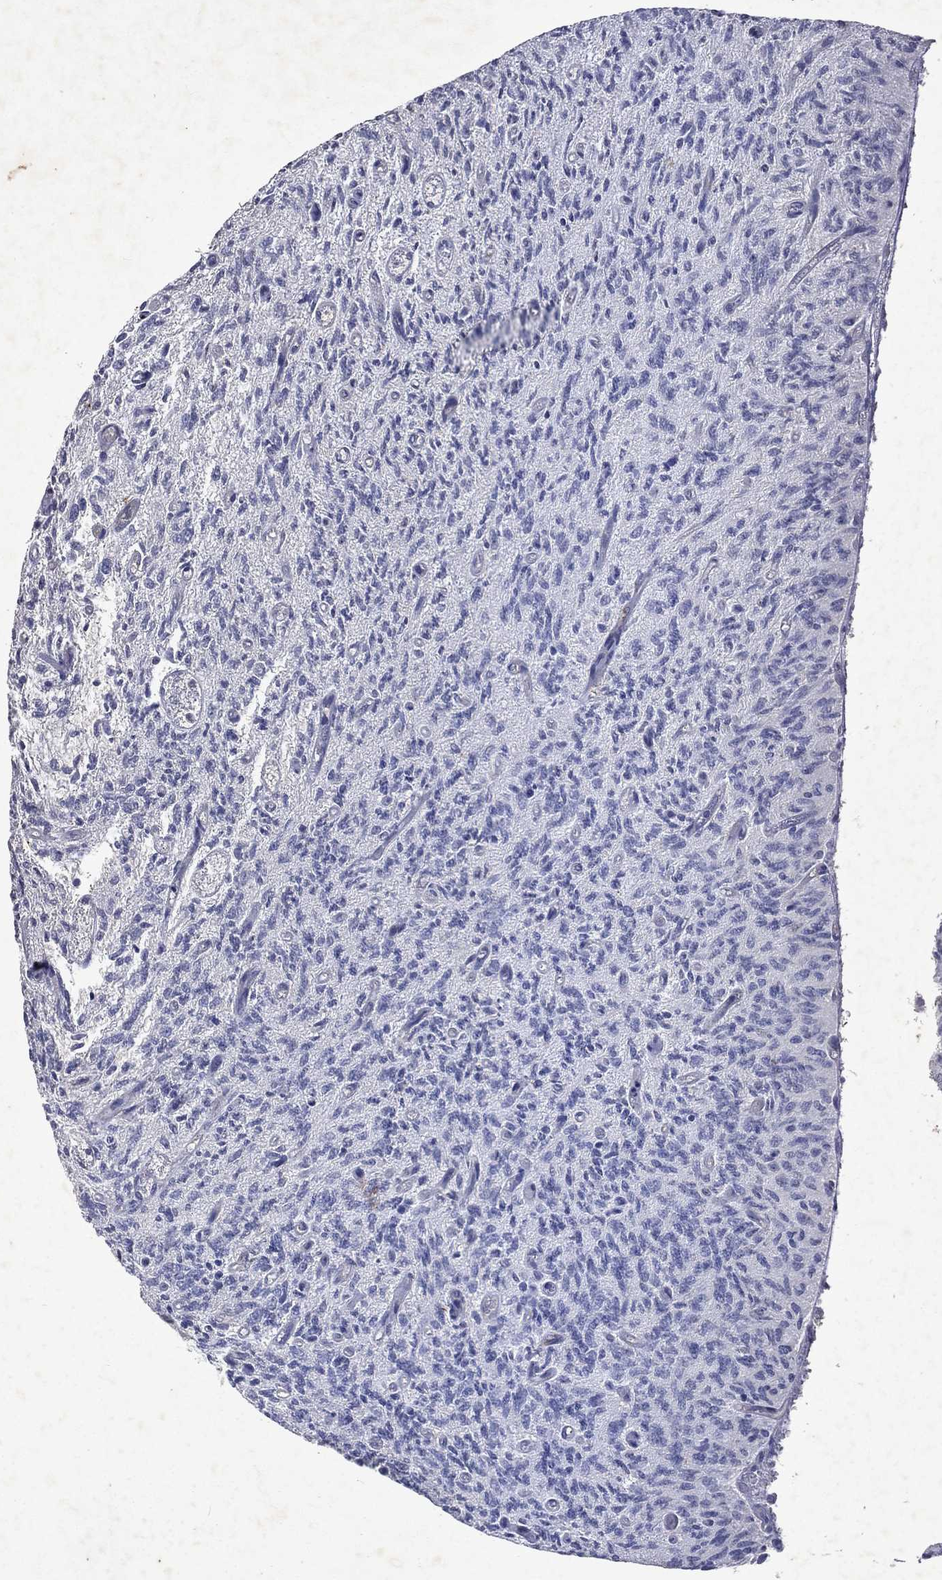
{"staining": {"intensity": "negative", "quantity": "none", "location": "none"}, "tissue": "glioma", "cell_type": "Tumor cells", "image_type": "cancer", "snomed": [{"axis": "morphology", "description": "Glioma, malignant, High grade"}, {"axis": "topography", "description": "Brain"}], "caption": "This histopathology image is of glioma stained with immunohistochemistry (IHC) to label a protein in brown with the nuclei are counter-stained blue. There is no staining in tumor cells. The staining was performed using DAB (3,3'-diaminobenzidine) to visualize the protein expression in brown, while the nuclei were stained in blue with hematoxylin (Magnification: 20x).", "gene": "MTAP", "patient": {"sex": "male", "age": 64}}